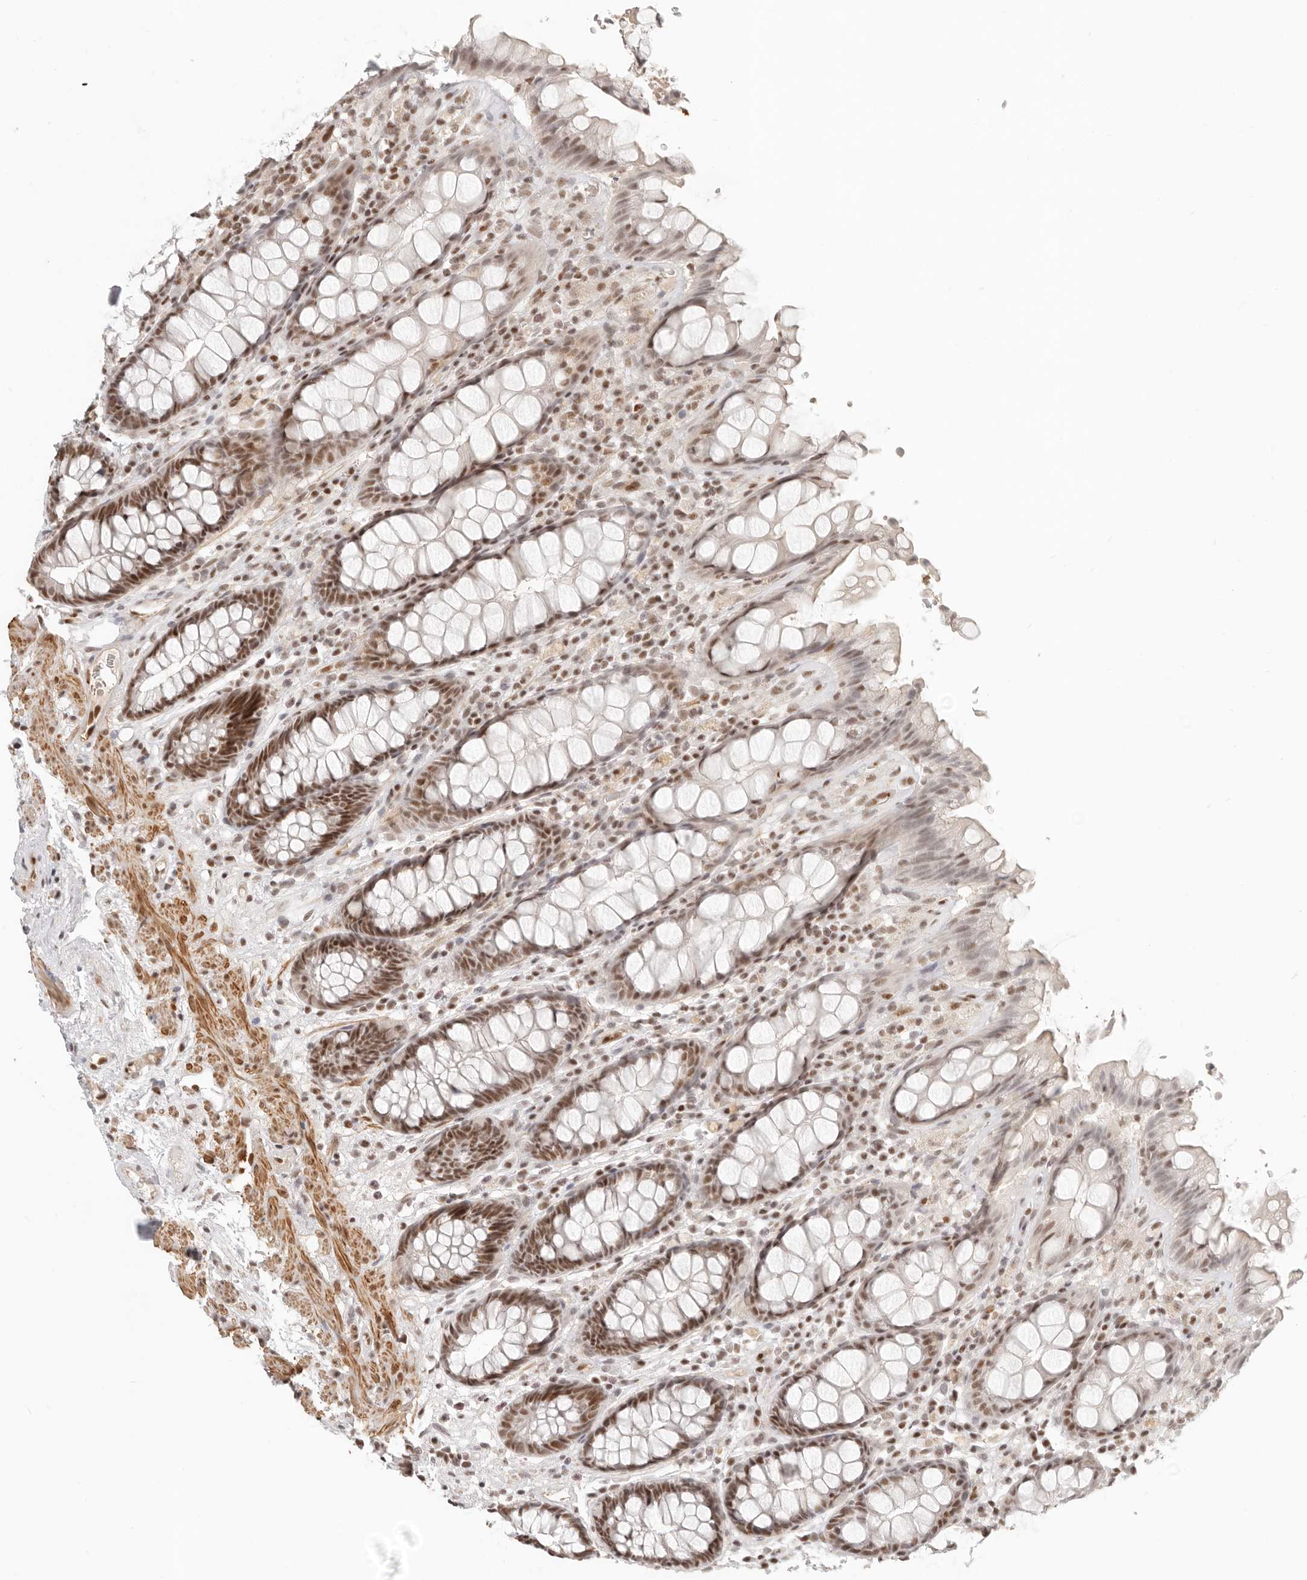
{"staining": {"intensity": "moderate", "quantity": ">75%", "location": "nuclear"}, "tissue": "rectum", "cell_type": "Glandular cells", "image_type": "normal", "snomed": [{"axis": "morphology", "description": "Normal tissue, NOS"}, {"axis": "topography", "description": "Rectum"}], "caption": "Moderate nuclear protein expression is appreciated in about >75% of glandular cells in rectum. (Stains: DAB (3,3'-diaminobenzidine) in brown, nuclei in blue, Microscopy: brightfield microscopy at high magnification).", "gene": "GABPA", "patient": {"sex": "male", "age": 64}}